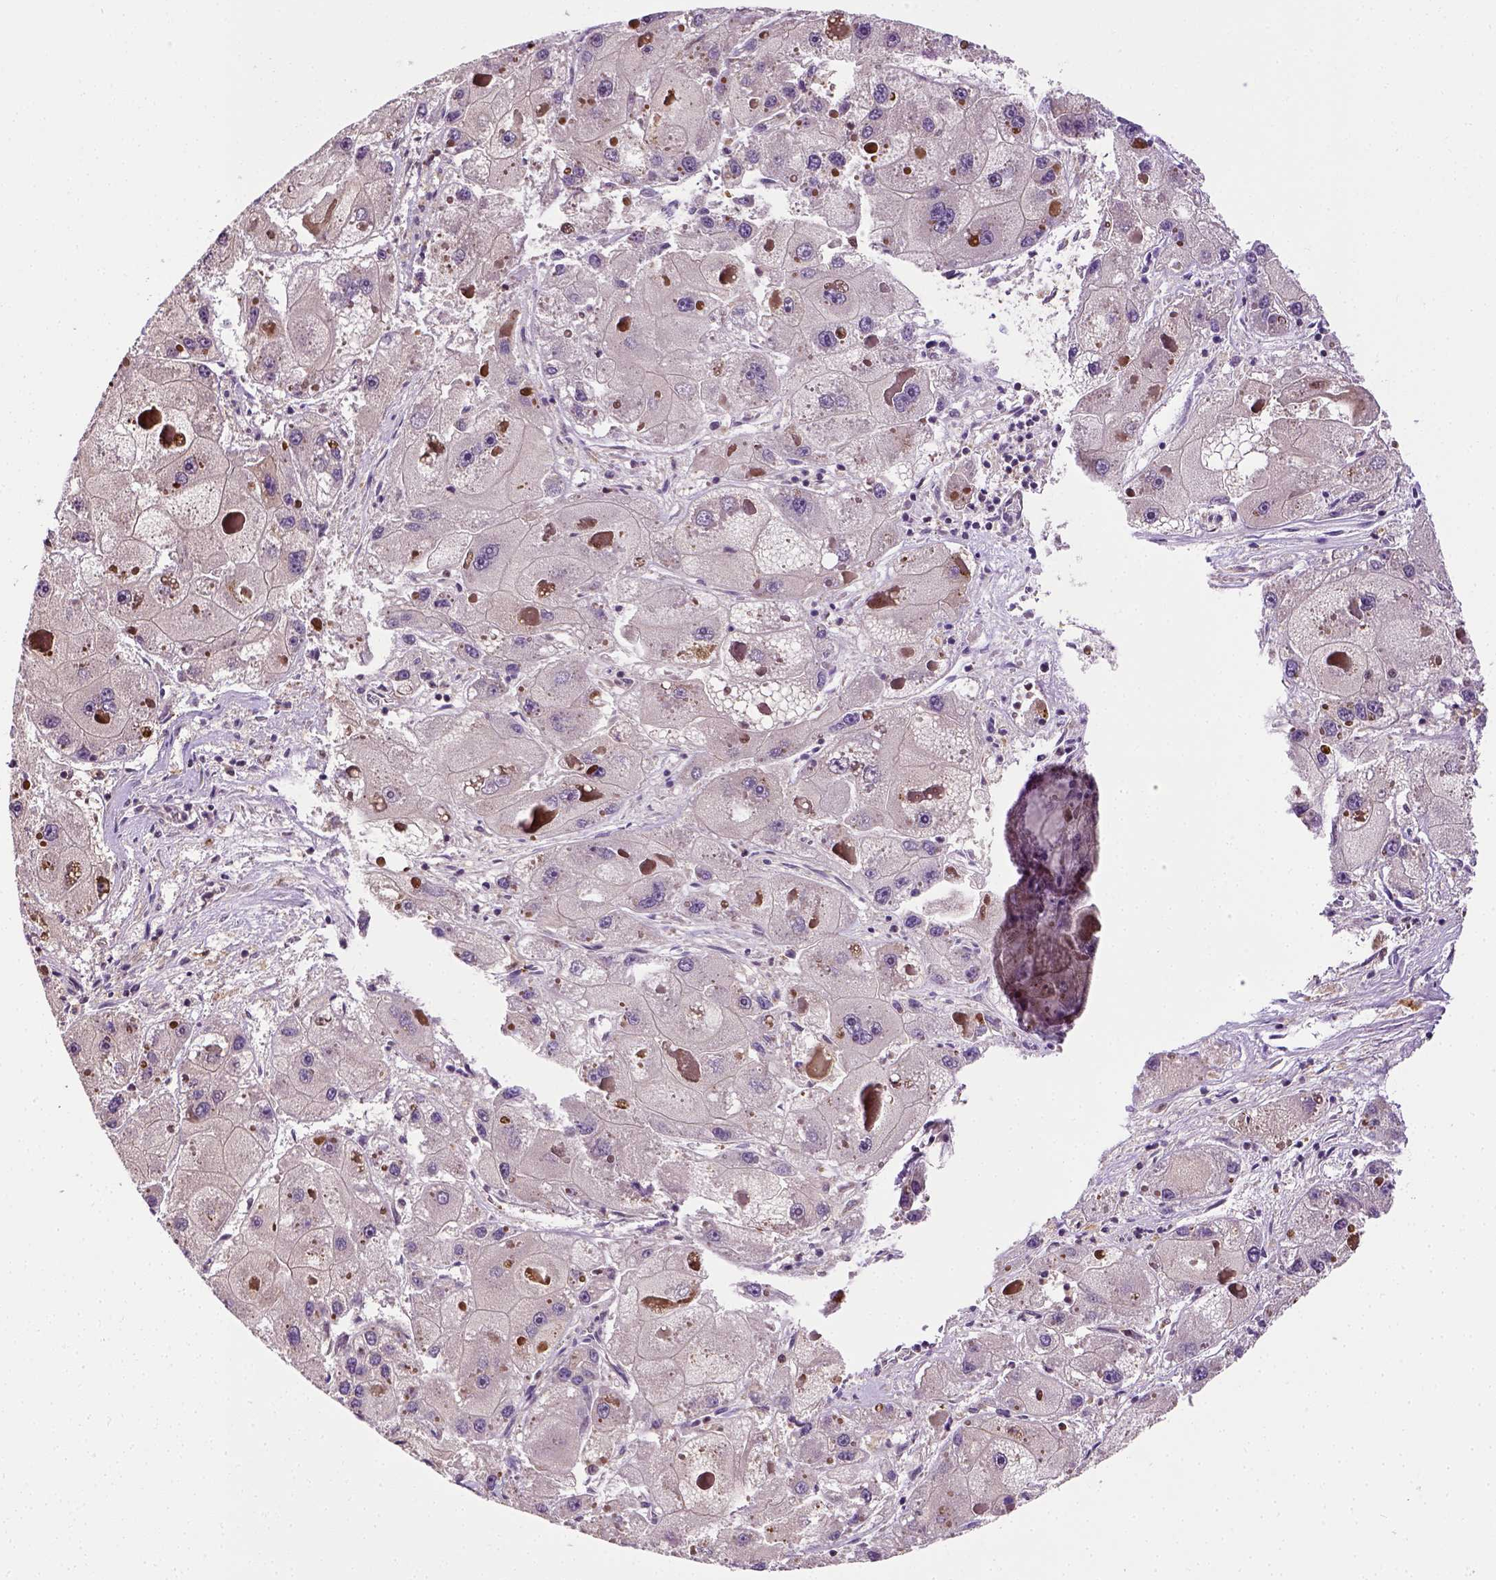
{"staining": {"intensity": "negative", "quantity": "none", "location": "none"}, "tissue": "liver cancer", "cell_type": "Tumor cells", "image_type": "cancer", "snomed": [{"axis": "morphology", "description": "Carcinoma, Hepatocellular, NOS"}, {"axis": "topography", "description": "Liver"}], "caption": "DAB (3,3'-diaminobenzidine) immunohistochemical staining of liver cancer (hepatocellular carcinoma) exhibits no significant expression in tumor cells.", "gene": "MATK", "patient": {"sex": "female", "age": 73}}